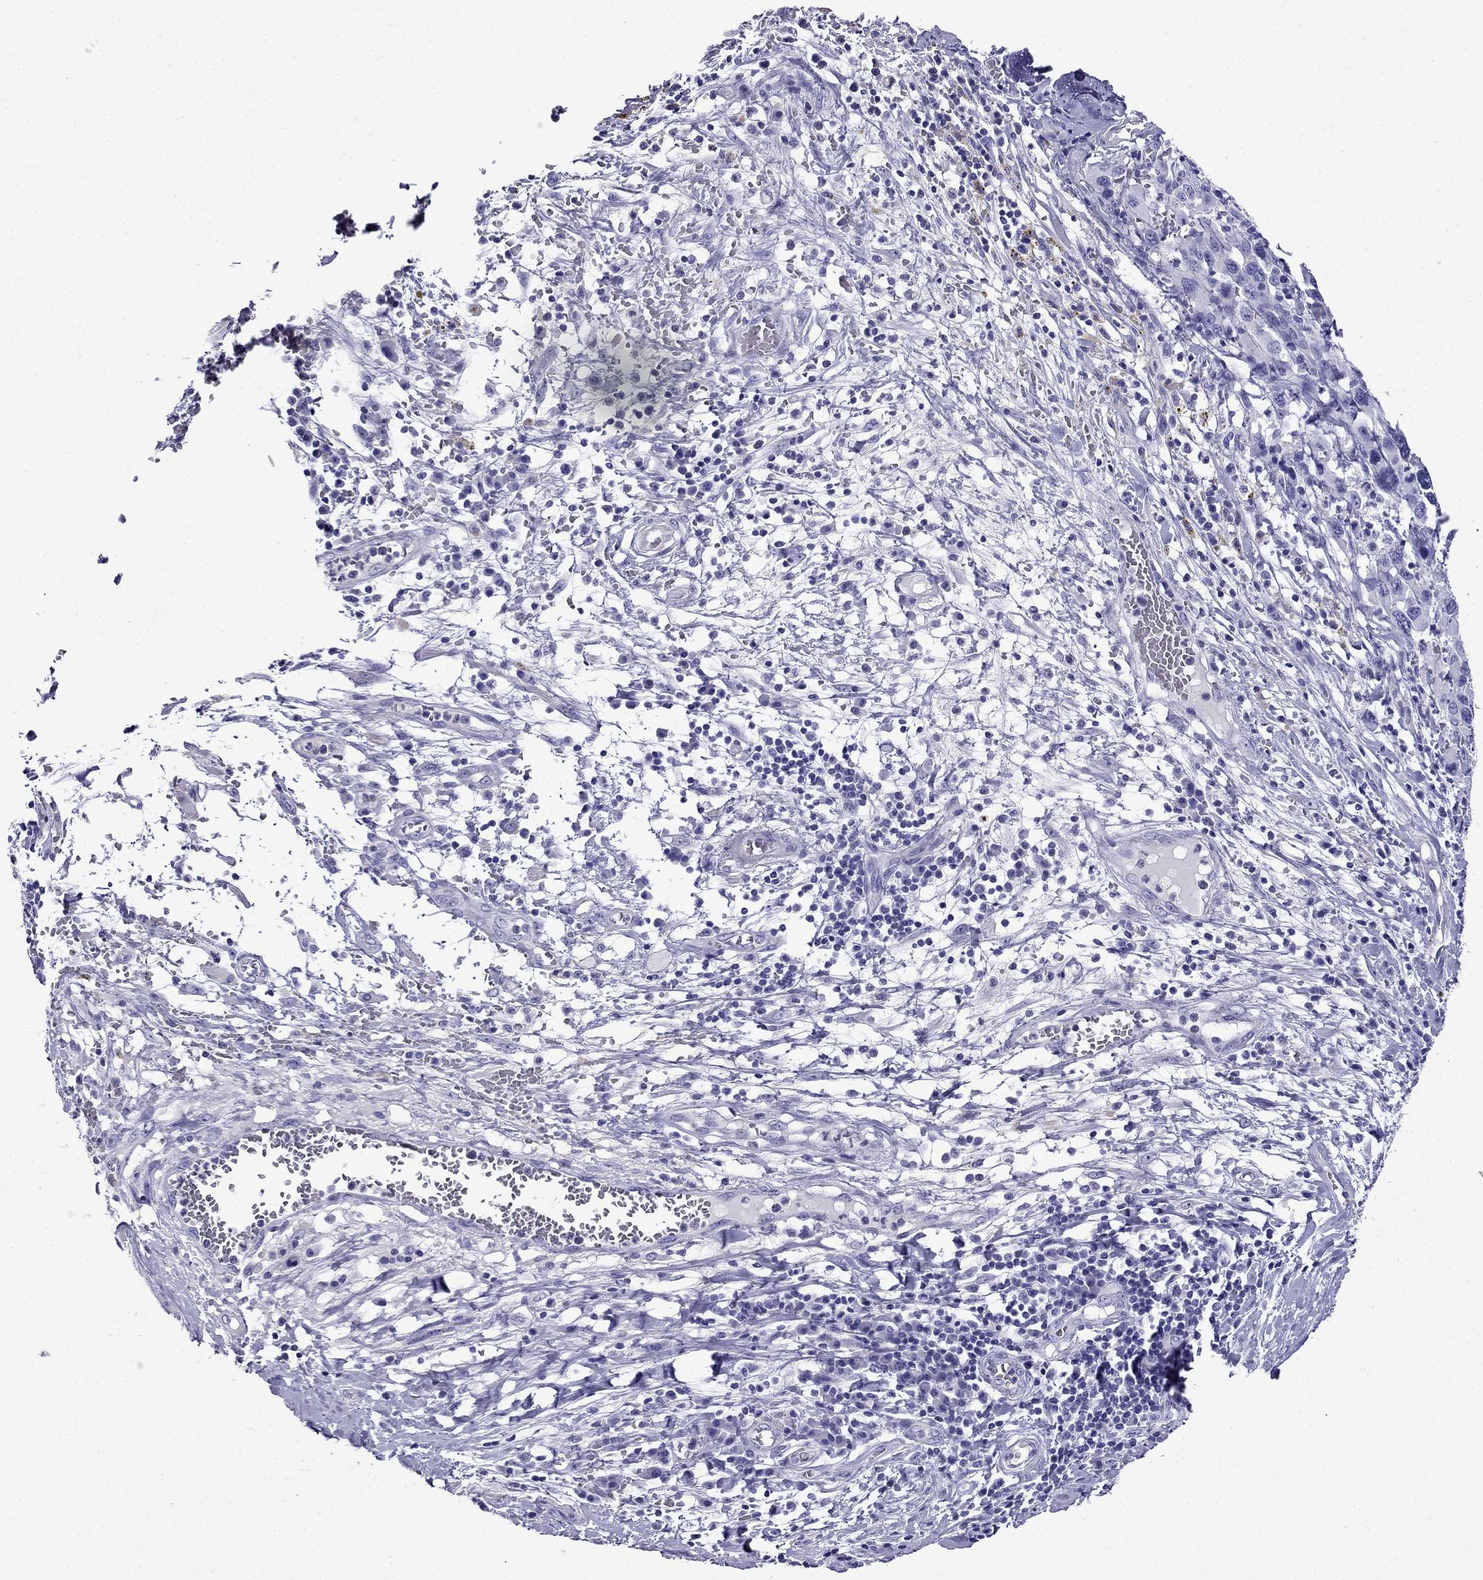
{"staining": {"intensity": "negative", "quantity": "none", "location": "none"}, "tissue": "melanoma", "cell_type": "Tumor cells", "image_type": "cancer", "snomed": [{"axis": "morphology", "description": "Malignant melanoma, NOS"}, {"axis": "topography", "description": "Skin"}], "caption": "Immunohistochemical staining of human malignant melanoma shows no significant positivity in tumor cells. (DAB immunohistochemistry (IHC), high magnification).", "gene": "ERC2", "patient": {"sex": "female", "age": 91}}